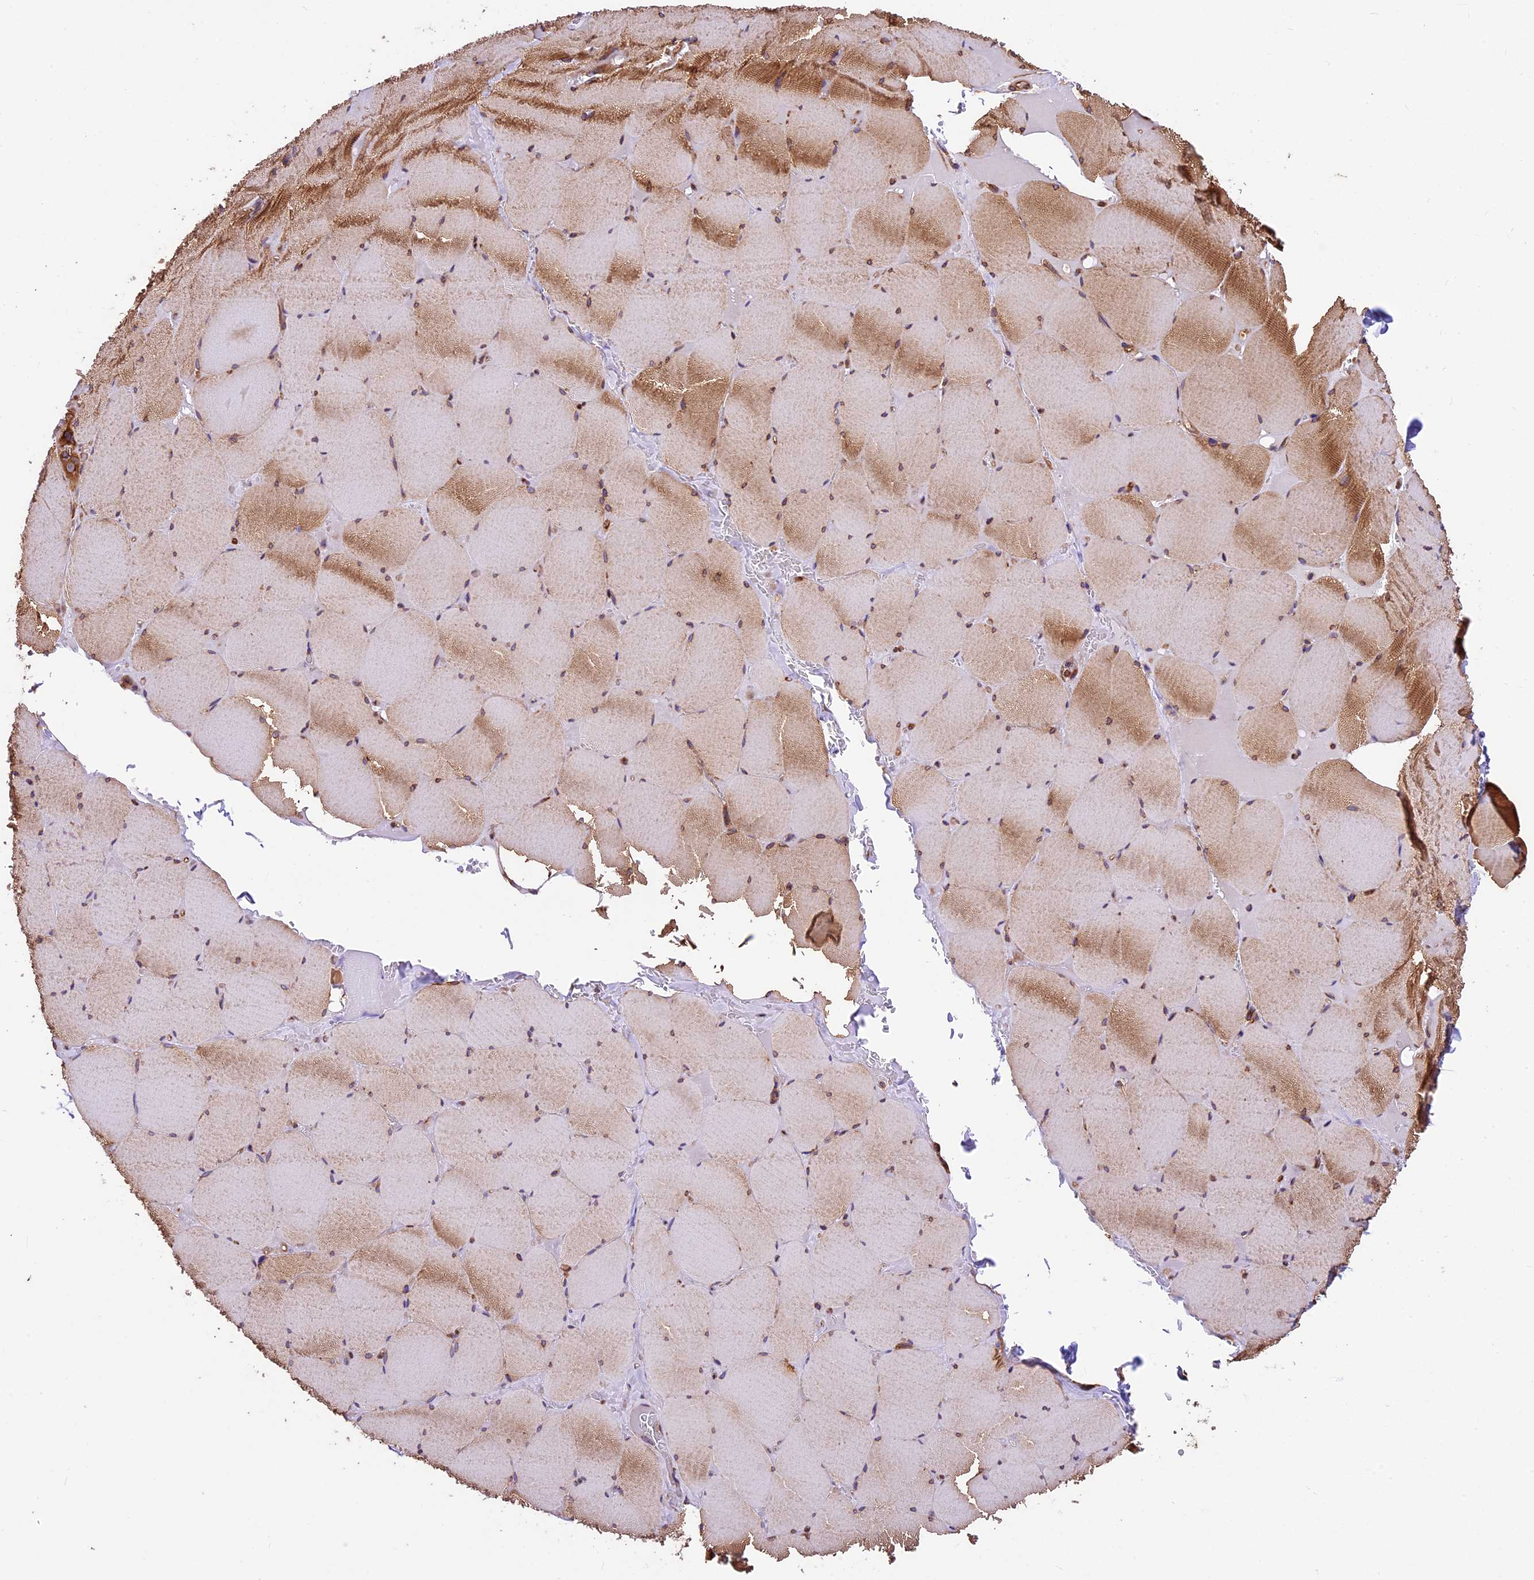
{"staining": {"intensity": "moderate", "quantity": "25%-75%", "location": "cytoplasmic/membranous"}, "tissue": "skeletal muscle", "cell_type": "Myocytes", "image_type": "normal", "snomed": [{"axis": "morphology", "description": "Normal tissue, NOS"}, {"axis": "topography", "description": "Skeletal muscle"}, {"axis": "topography", "description": "Head-Neck"}], "caption": "High-magnification brightfield microscopy of normal skeletal muscle stained with DAB (brown) and counterstained with hematoxylin (blue). myocytes exhibit moderate cytoplasmic/membranous staining is appreciated in approximately25%-75% of cells. The protein of interest is stained brown, and the nuclei are stained in blue (DAB (3,3'-diaminobenzidine) IHC with brightfield microscopy, high magnification).", "gene": "KARS1", "patient": {"sex": "male", "age": 66}}